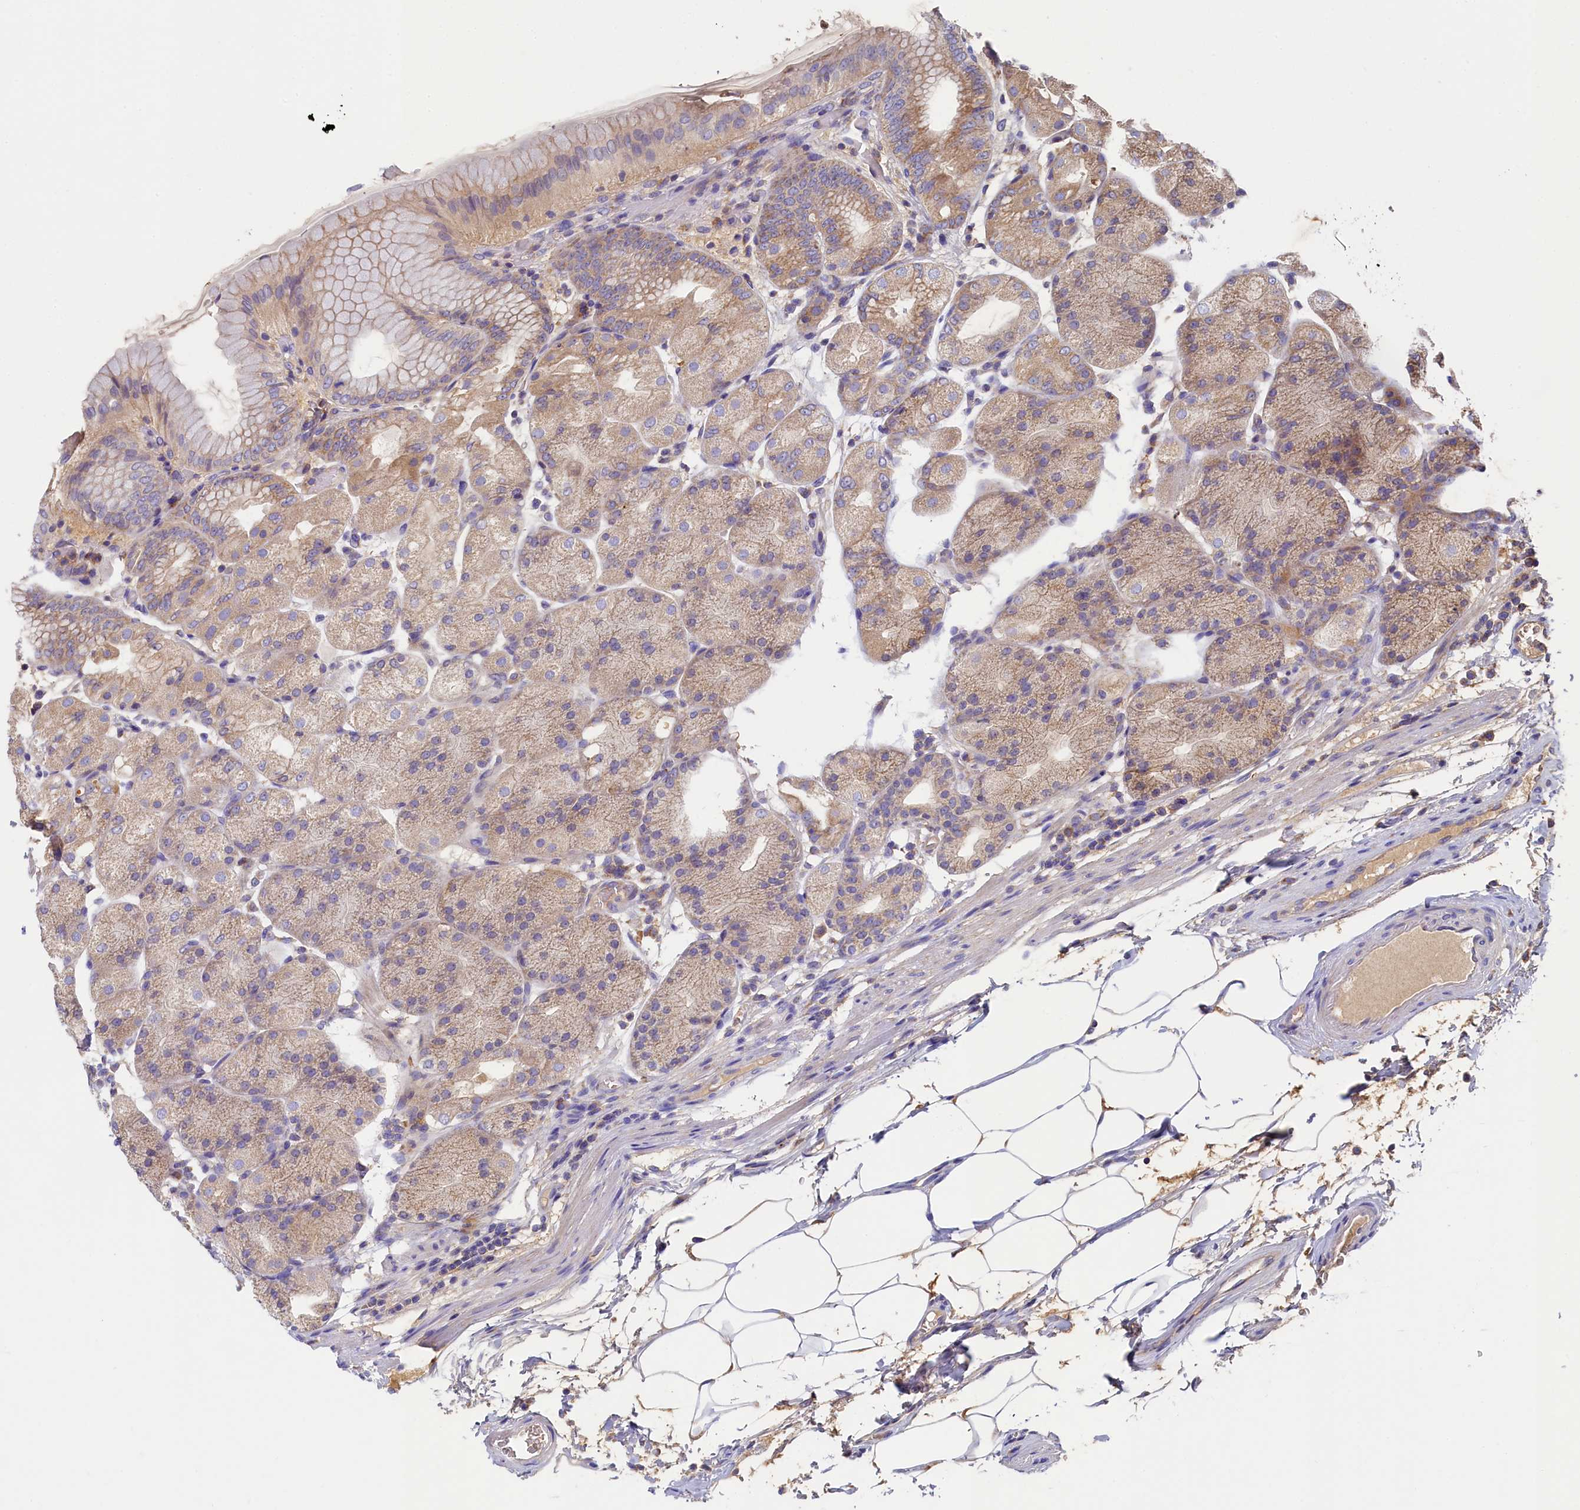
{"staining": {"intensity": "weak", "quantity": ">75%", "location": "cytoplasmic/membranous"}, "tissue": "stomach", "cell_type": "Glandular cells", "image_type": "normal", "snomed": [{"axis": "morphology", "description": "Normal tissue, NOS"}, {"axis": "topography", "description": "Stomach, upper"}, {"axis": "topography", "description": "Stomach, lower"}], "caption": "Stomach stained with a brown dye reveals weak cytoplasmic/membranous positive positivity in about >75% of glandular cells.", "gene": "SEC31B", "patient": {"sex": "male", "age": 62}}